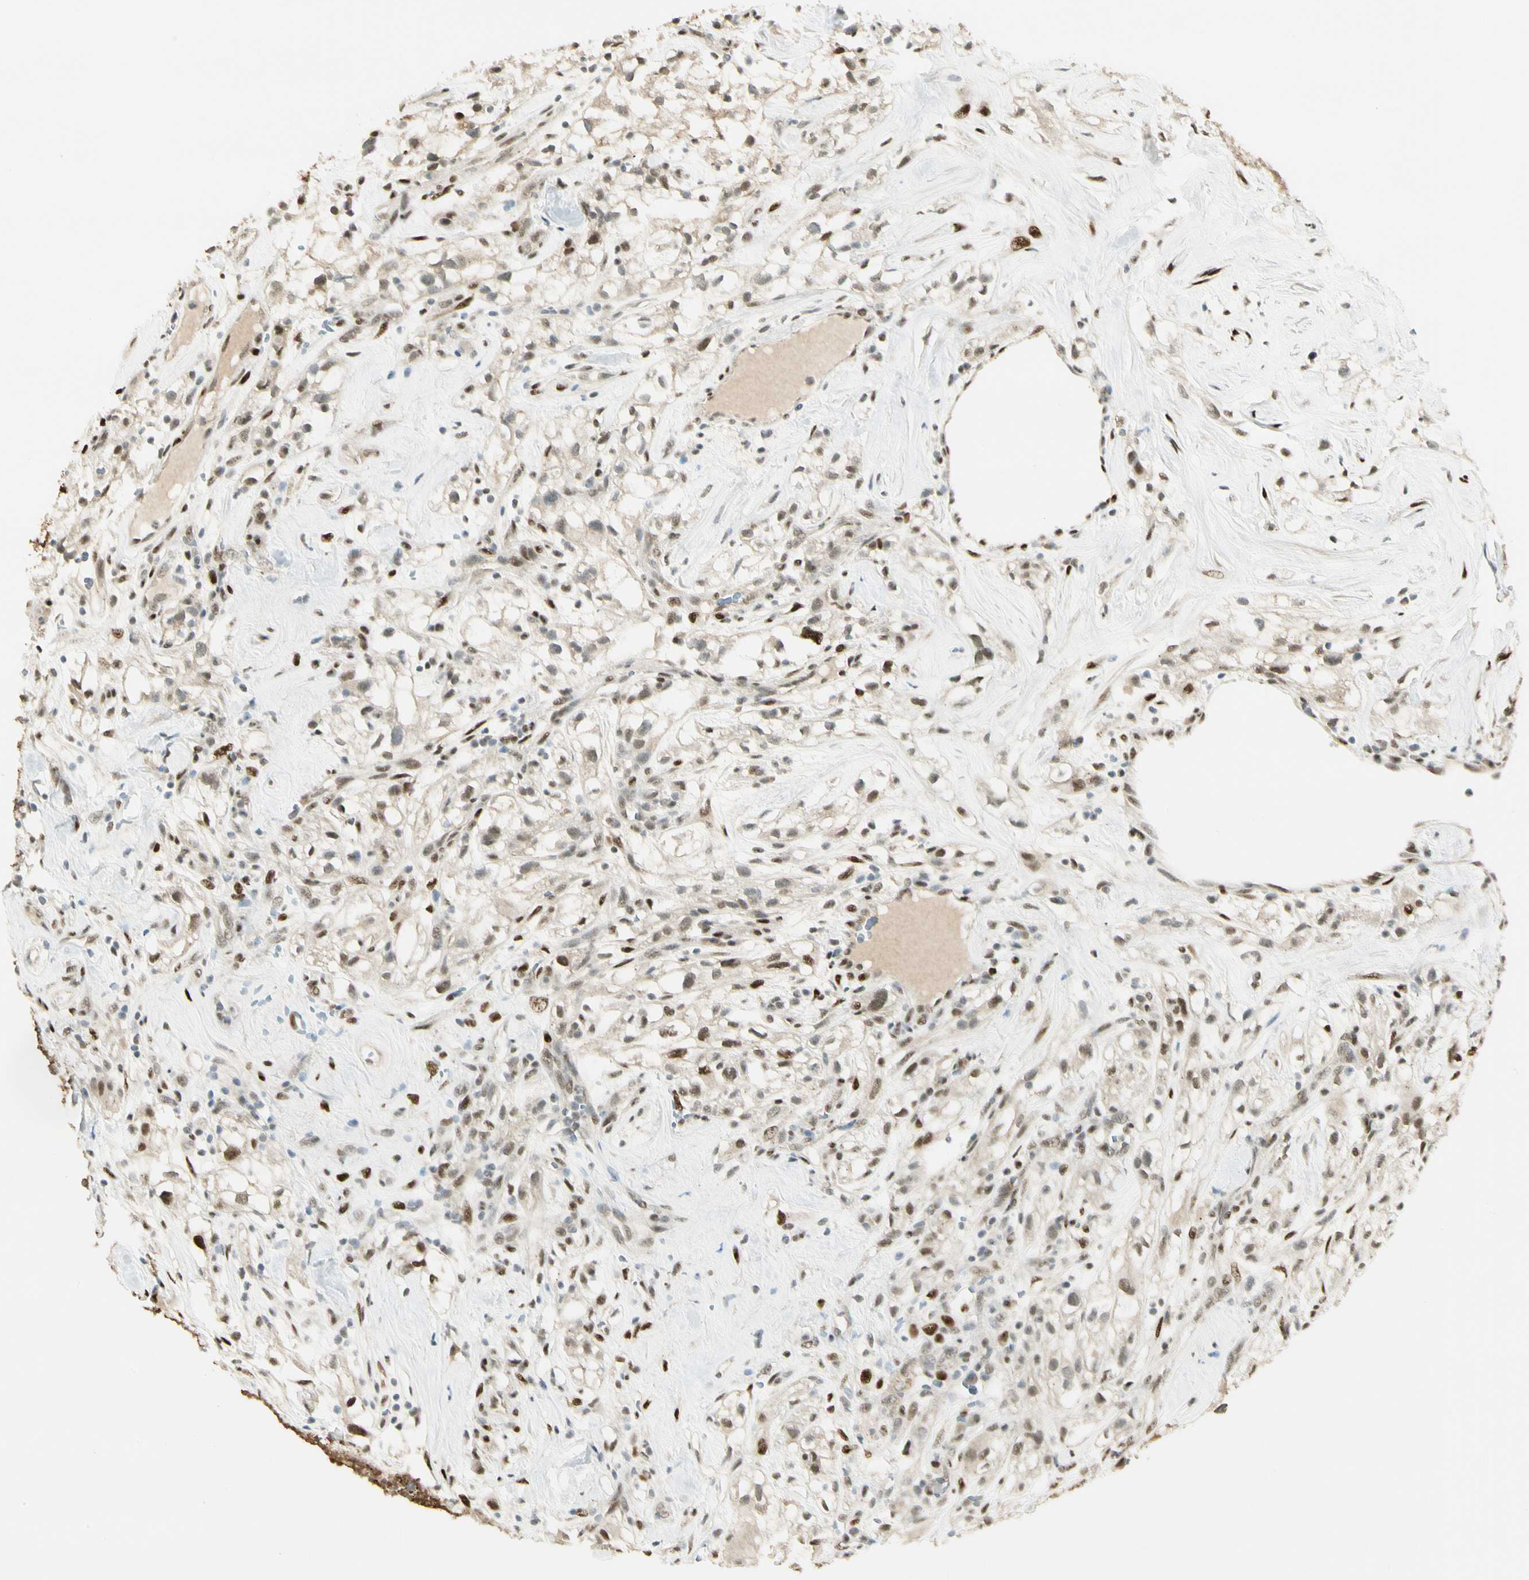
{"staining": {"intensity": "moderate", "quantity": ">75%", "location": "cytoplasmic/membranous,nuclear"}, "tissue": "renal cancer", "cell_type": "Tumor cells", "image_type": "cancer", "snomed": [{"axis": "morphology", "description": "Adenocarcinoma, NOS"}, {"axis": "topography", "description": "Kidney"}], "caption": "Immunohistochemical staining of human renal adenocarcinoma displays medium levels of moderate cytoplasmic/membranous and nuclear expression in about >75% of tumor cells.", "gene": "ATXN1", "patient": {"sex": "female", "age": 60}}